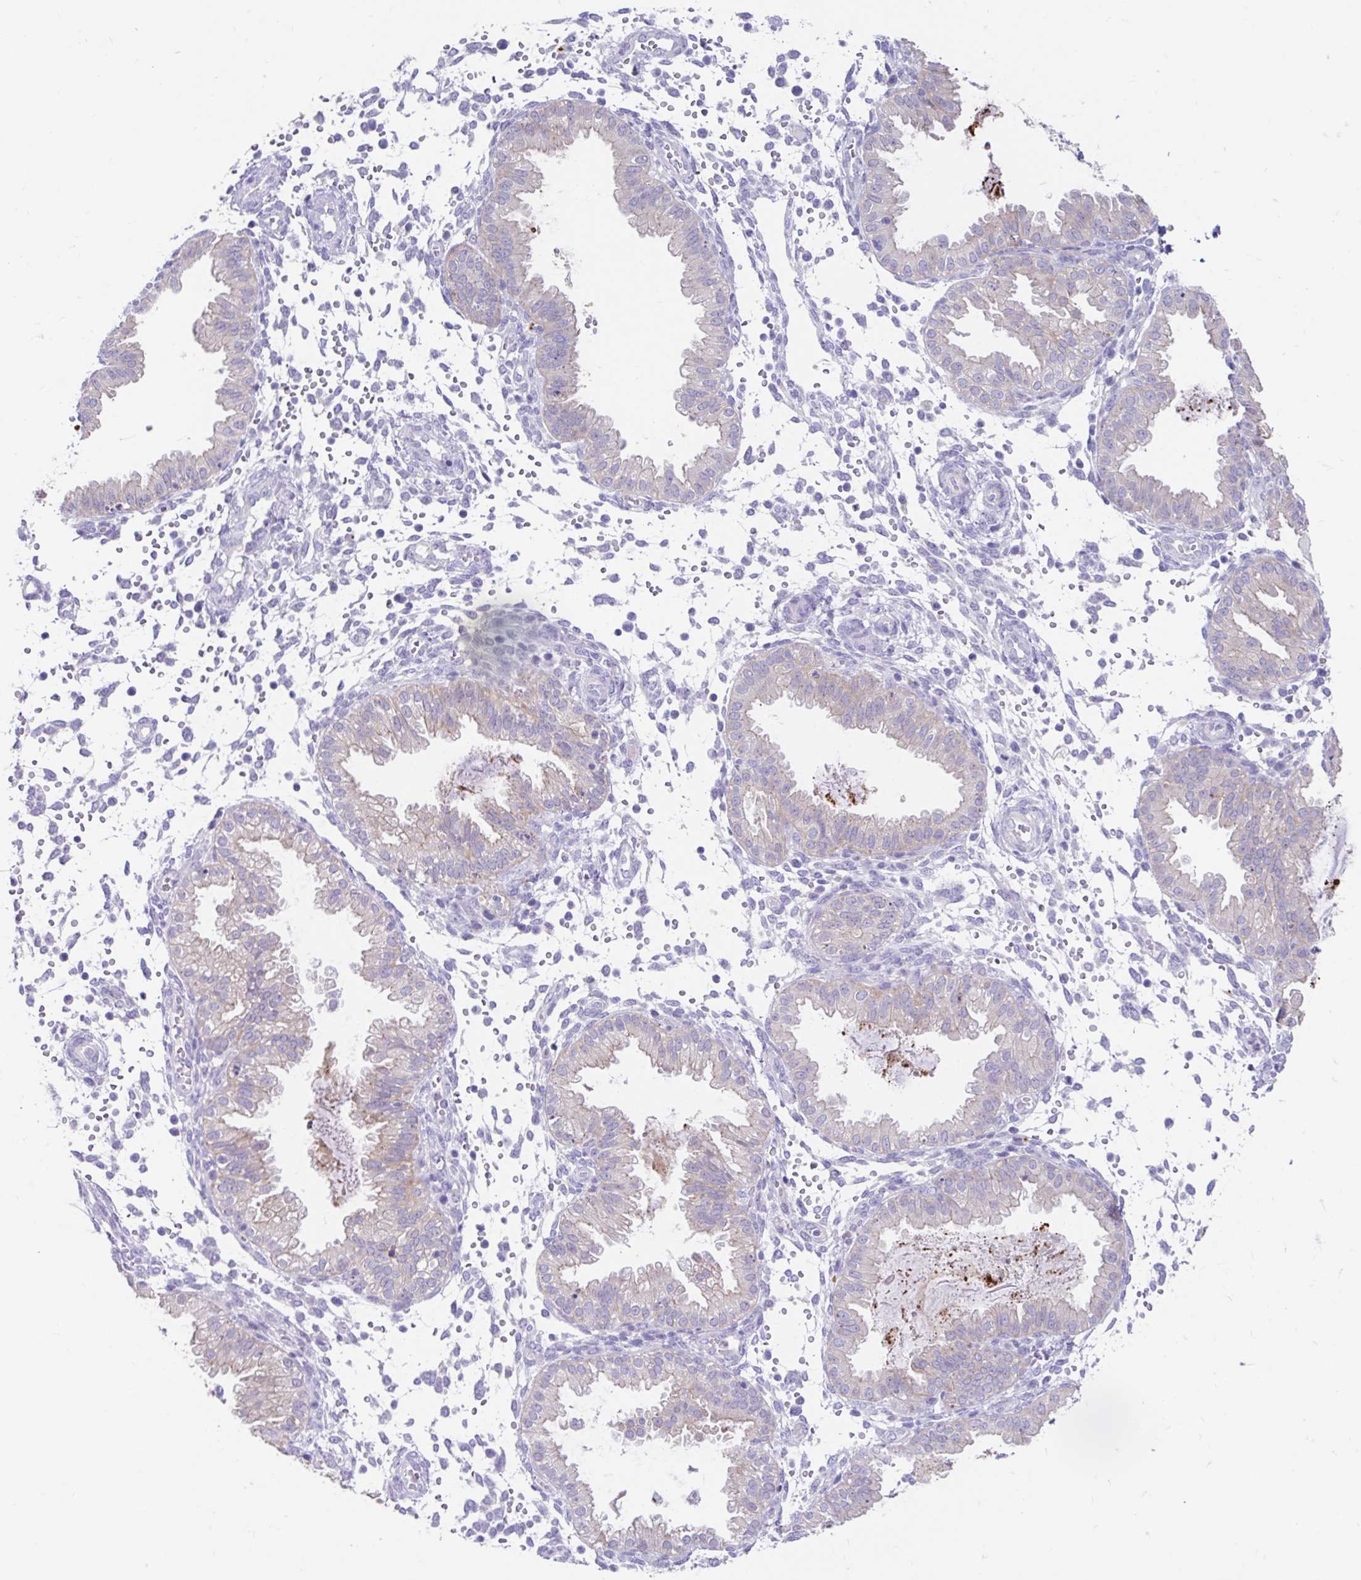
{"staining": {"intensity": "negative", "quantity": "none", "location": "none"}, "tissue": "endometrium", "cell_type": "Cells in endometrial stroma", "image_type": "normal", "snomed": [{"axis": "morphology", "description": "Normal tissue, NOS"}, {"axis": "topography", "description": "Endometrium"}], "caption": "Cells in endometrial stroma are negative for protein expression in unremarkable human endometrium. Nuclei are stained in blue.", "gene": "ZNF33A", "patient": {"sex": "female", "age": 33}}